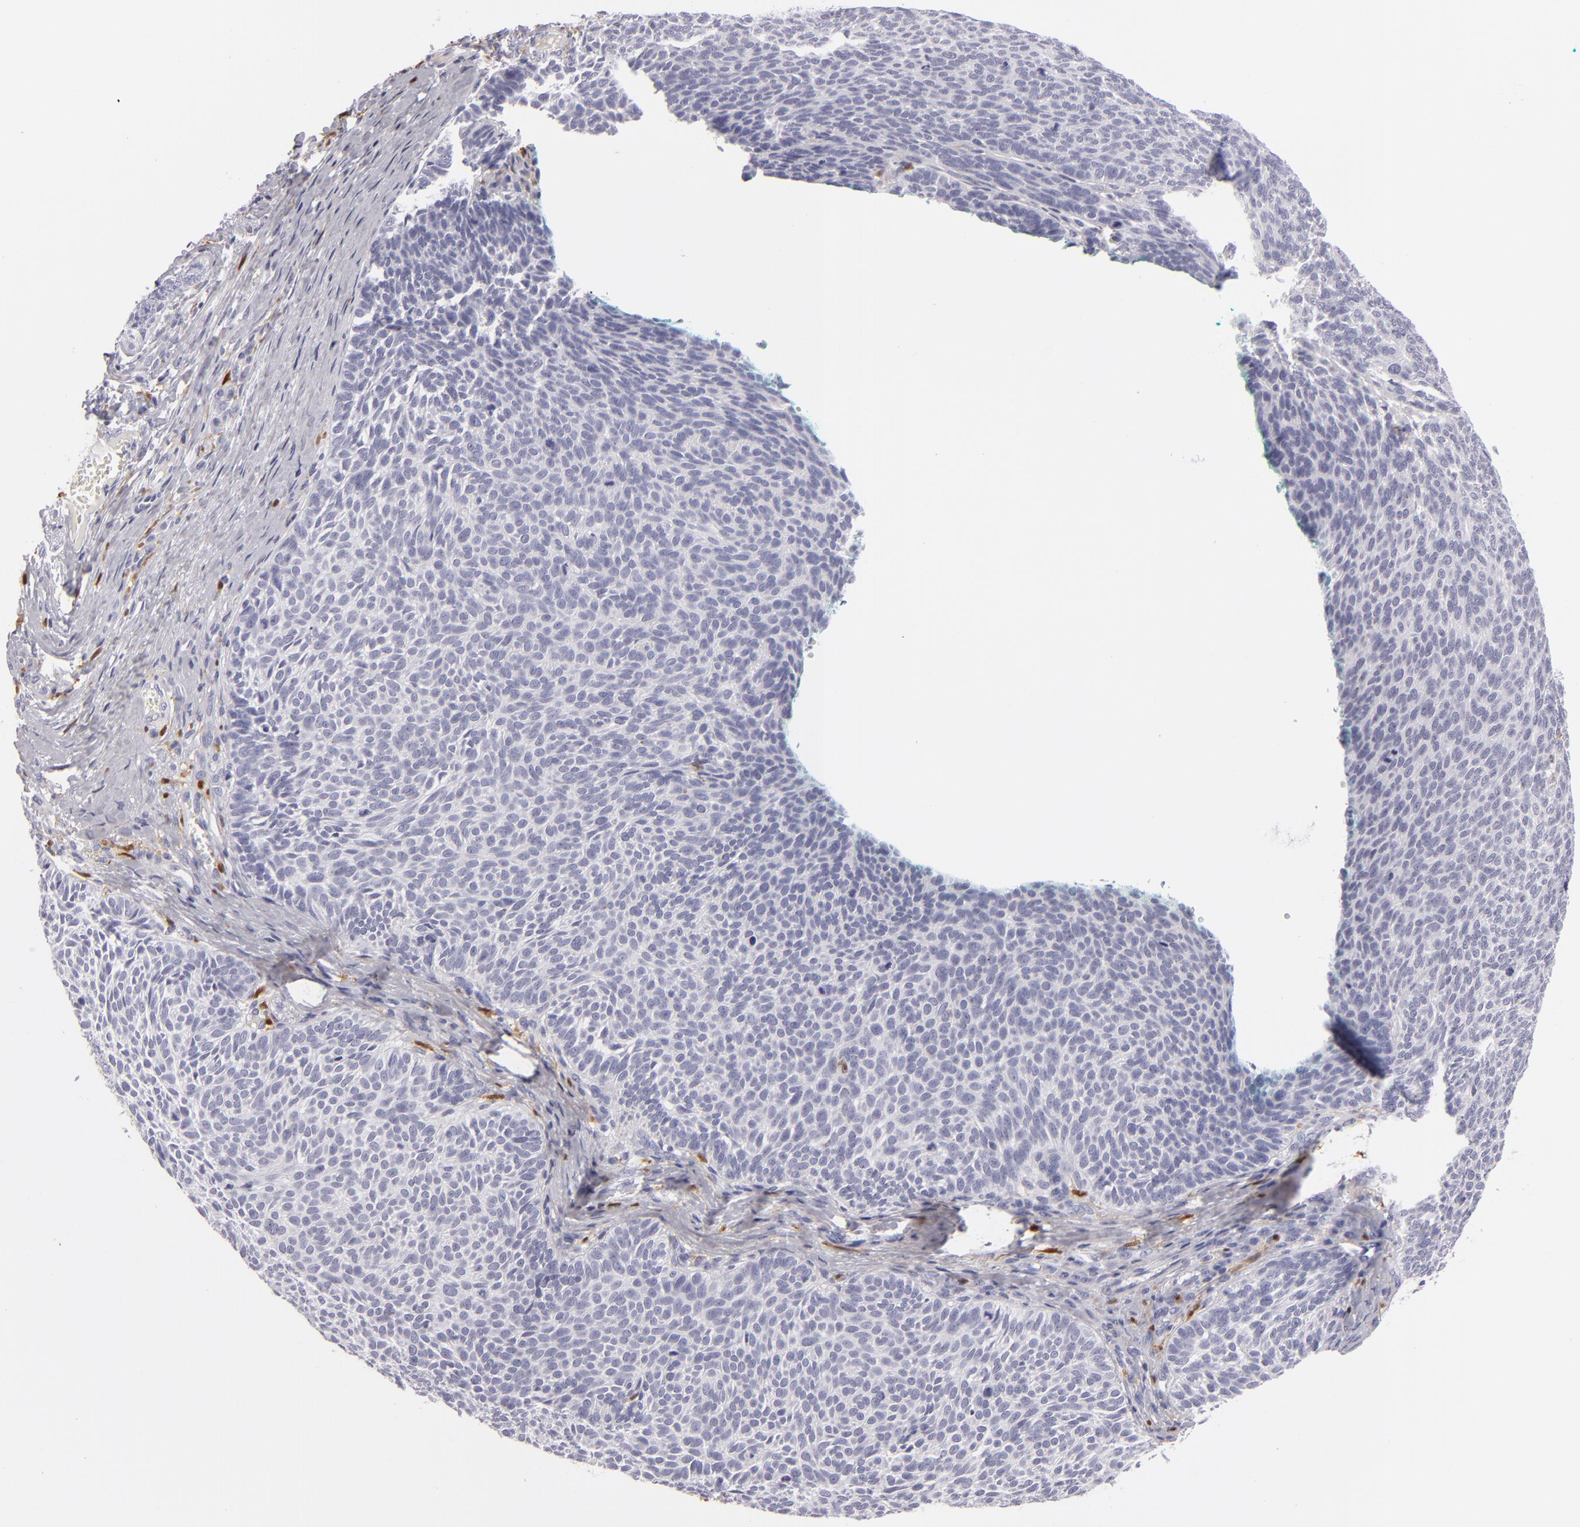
{"staining": {"intensity": "negative", "quantity": "none", "location": "none"}, "tissue": "skin cancer", "cell_type": "Tumor cells", "image_type": "cancer", "snomed": [{"axis": "morphology", "description": "Basal cell carcinoma"}, {"axis": "topography", "description": "Skin"}], "caption": "DAB immunohistochemical staining of human skin cancer displays no significant positivity in tumor cells.", "gene": "F13A1", "patient": {"sex": "male", "age": 63}}